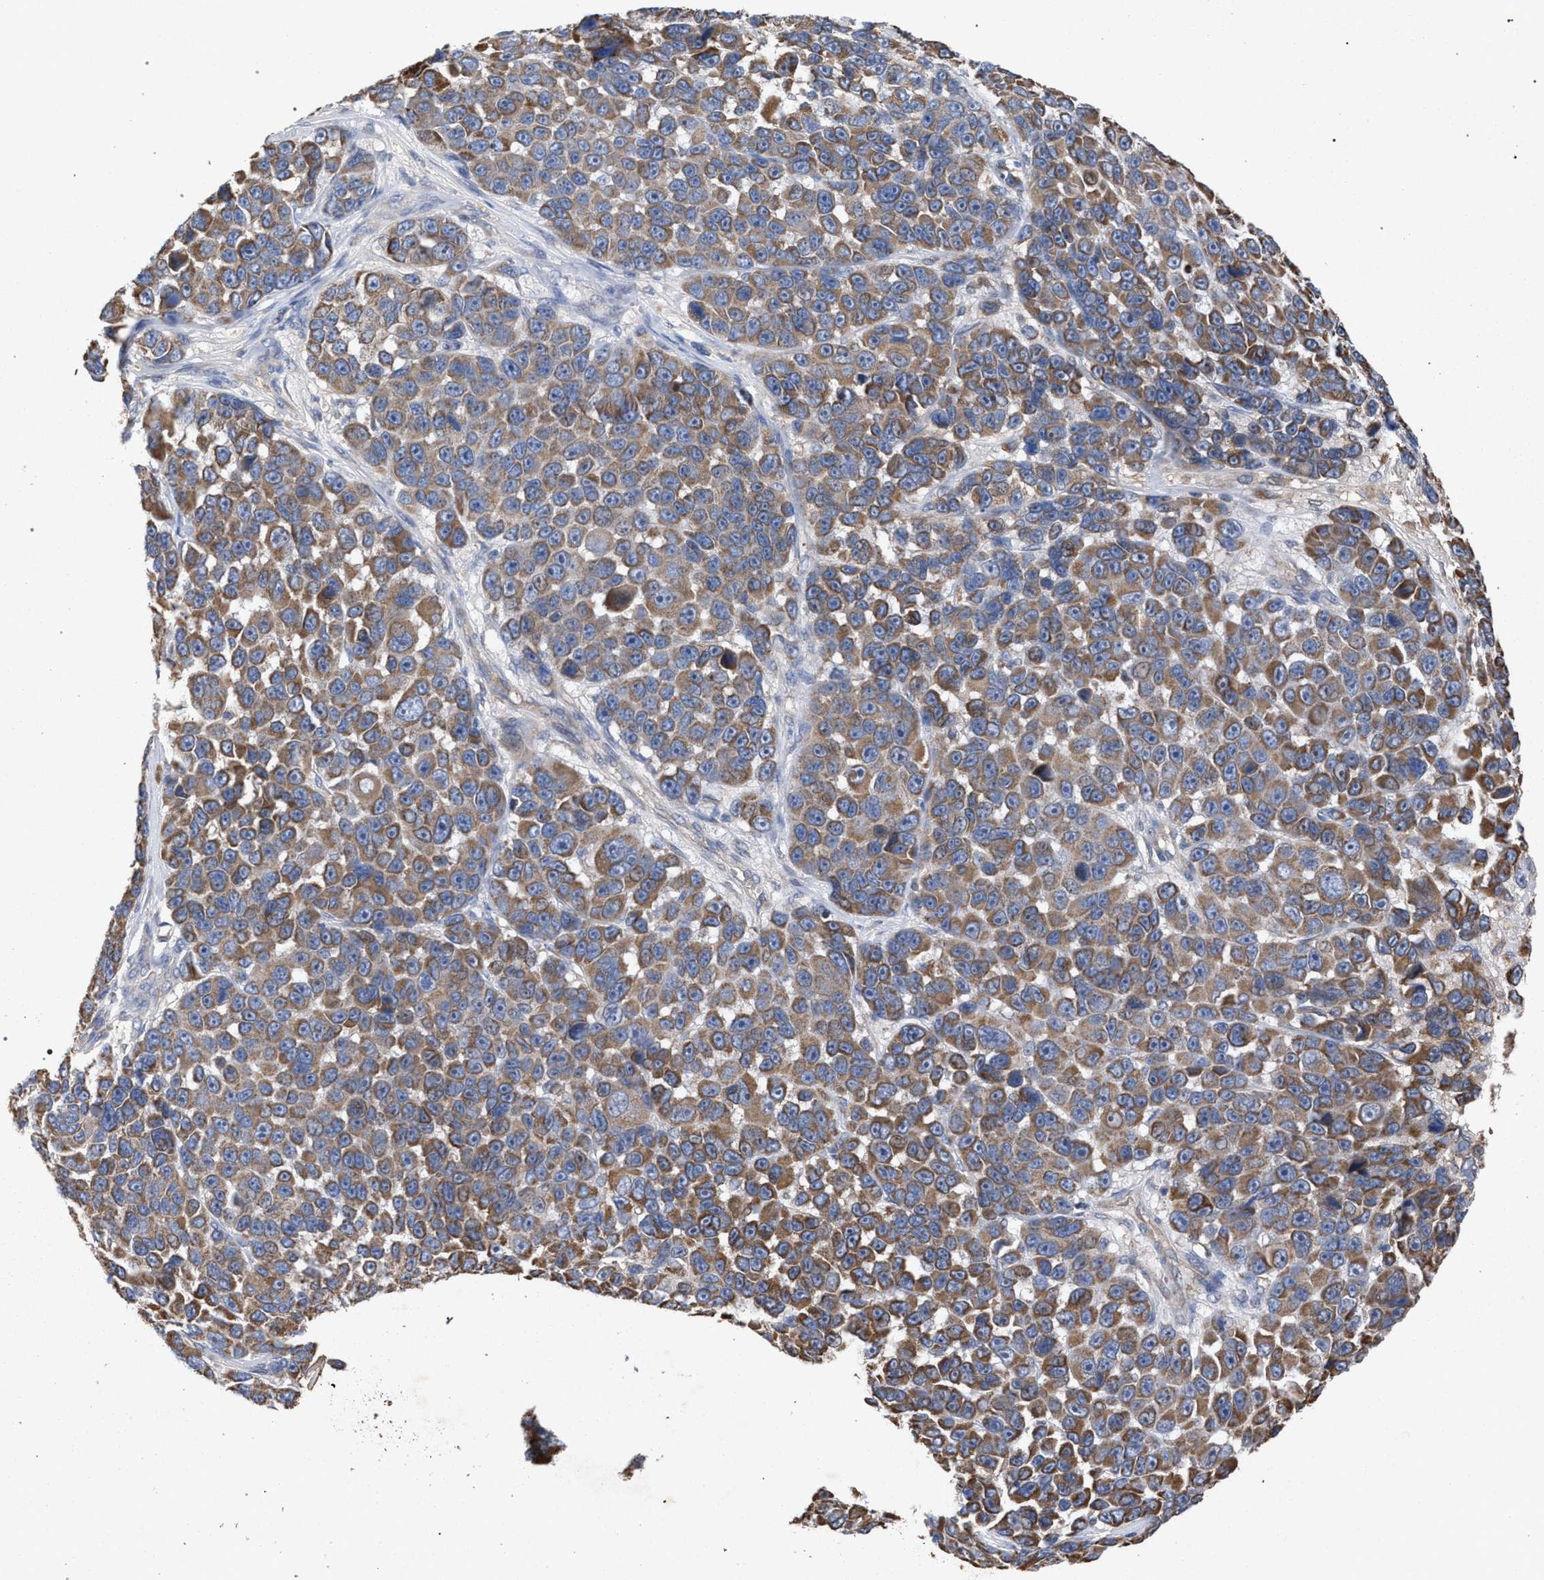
{"staining": {"intensity": "moderate", "quantity": ">75%", "location": "cytoplasmic/membranous"}, "tissue": "melanoma", "cell_type": "Tumor cells", "image_type": "cancer", "snomed": [{"axis": "morphology", "description": "Malignant melanoma, NOS"}, {"axis": "topography", "description": "Skin"}], "caption": "Tumor cells display medium levels of moderate cytoplasmic/membranous positivity in about >75% of cells in malignant melanoma.", "gene": "BCL2L12", "patient": {"sex": "male", "age": 53}}